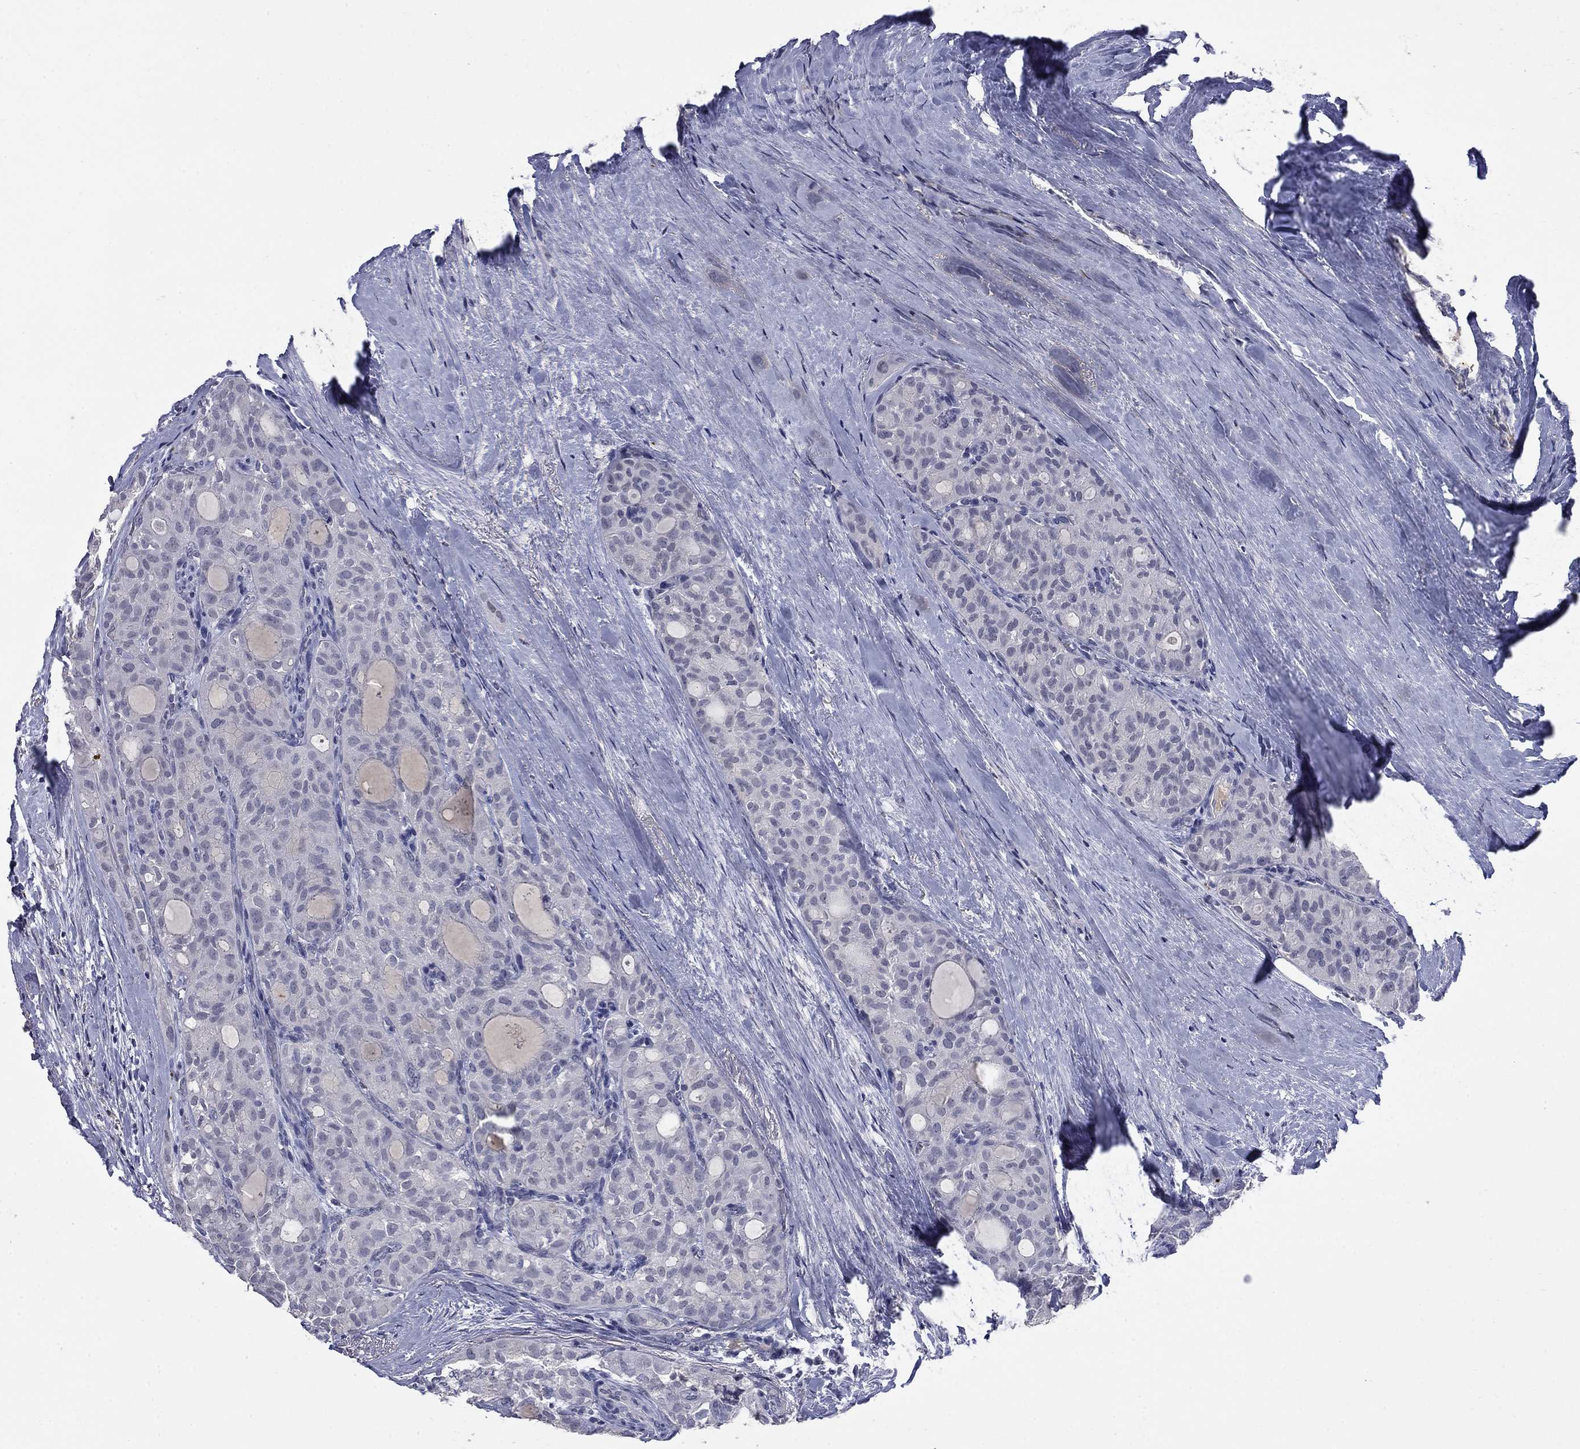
{"staining": {"intensity": "negative", "quantity": "none", "location": "none"}, "tissue": "thyroid cancer", "cell_type": "Tumor cells", "image_type": "cancer", "snomed": [{"axis": "morphology", "description": "Follicular adenoma carcinoma, NOS"}, {"axis": "topography", "description": "Thyroid gland"}], "caption": "Human thyroid cancer (follicular adenoma carcinoma) stained for a protein using immunohistochemistry shows no positivity in tumor cells.", "gene": "SLC51A", "patient": {"sex": "male", "age": 75}}